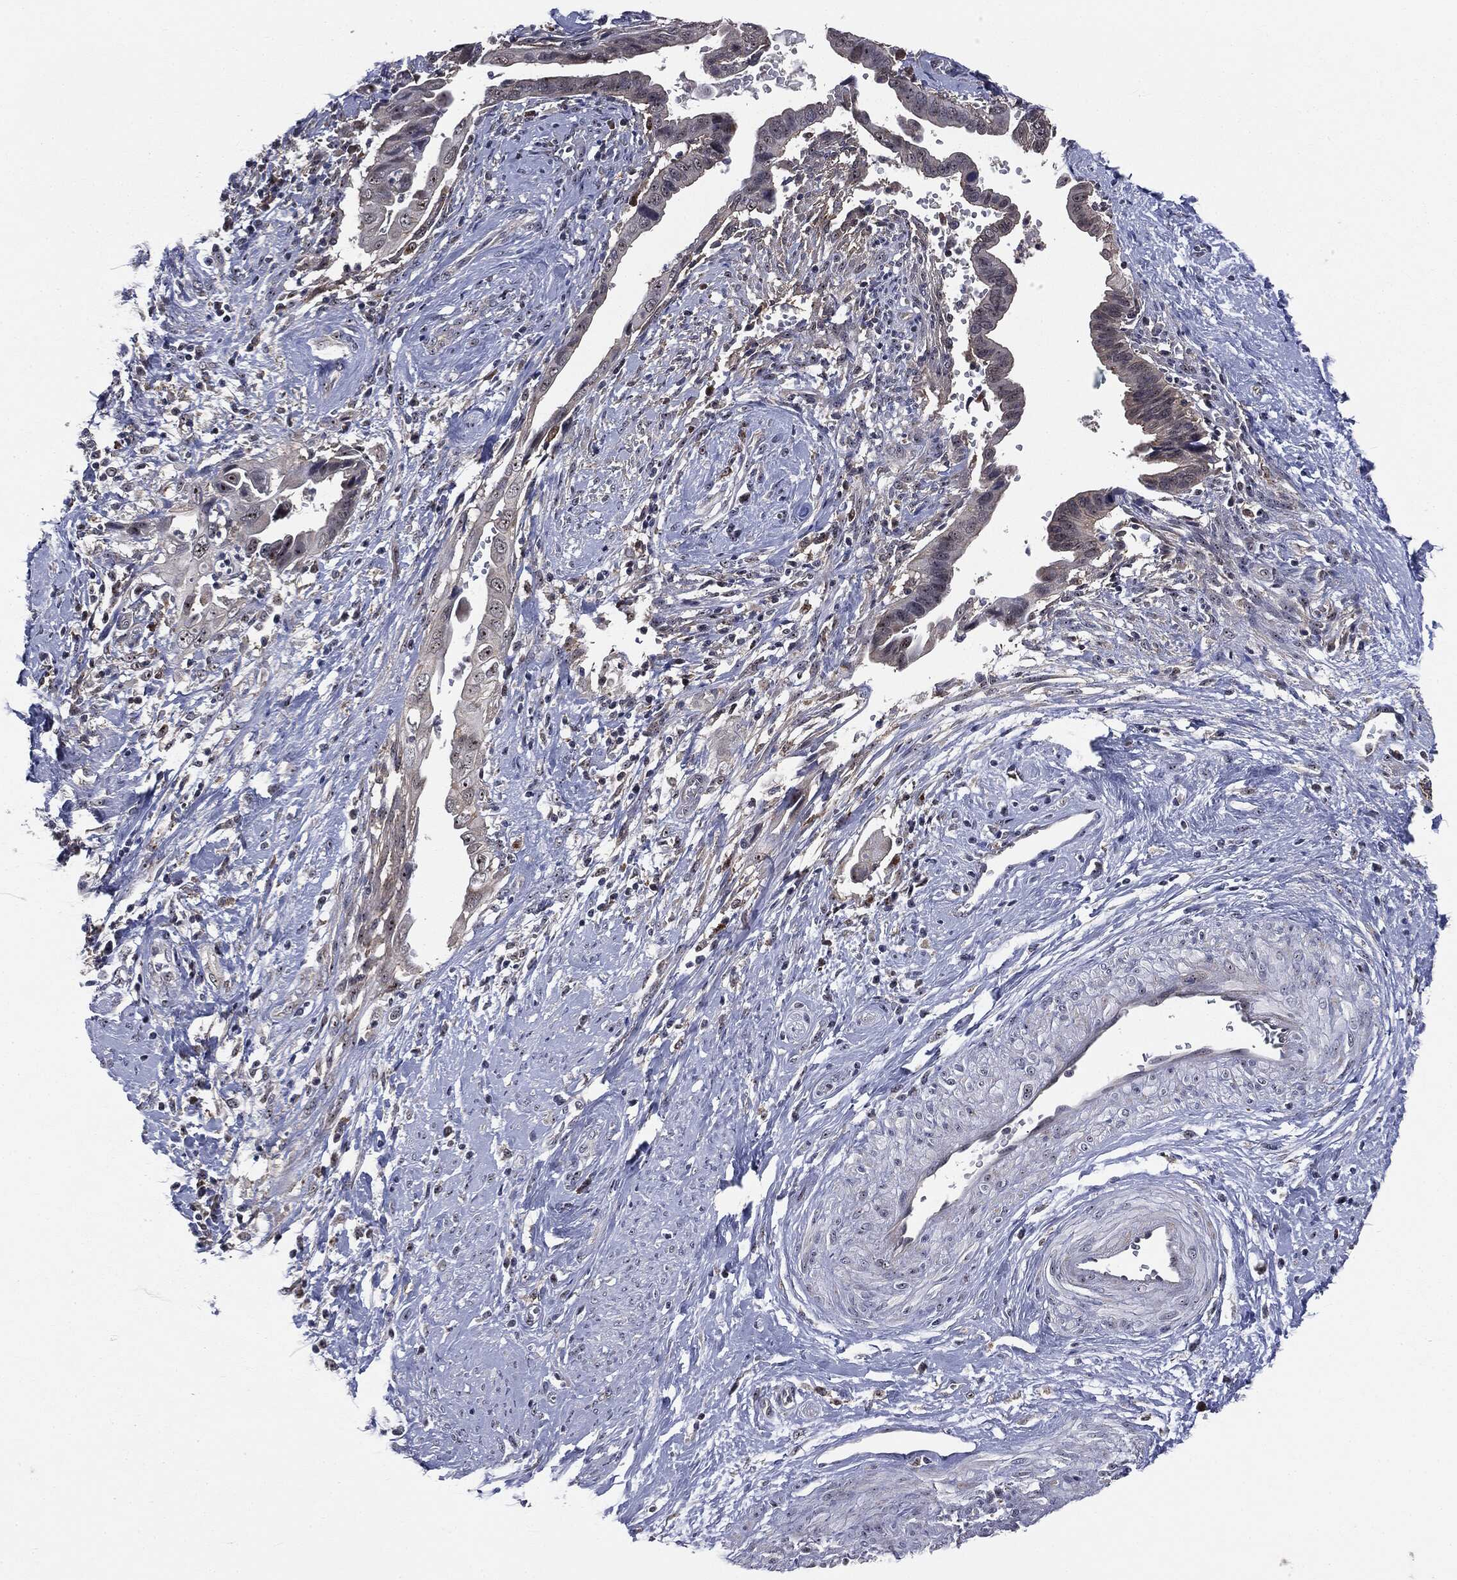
{"staining": {"intensity": "moderate", "quantity": "25%-75%", "location": "cytoplasmic/membranous"}, "tissue": "cervical cancer", "cell_type": "Tumor cells", "image_type": "cancer", "snomed": [{"axis": "morphology", "description": "Adenocarcinoma, NOS"}, {"axis": "topography", "description": "Cervix"}], "caption": "Protein staining of cervical cancer tissue reveals moderate cytoplasmic/membranous staining in approximately 25%-75% of tumor cells.", "gene": "TRMT1L", "patient": {"sex": "female", "age": 42}}